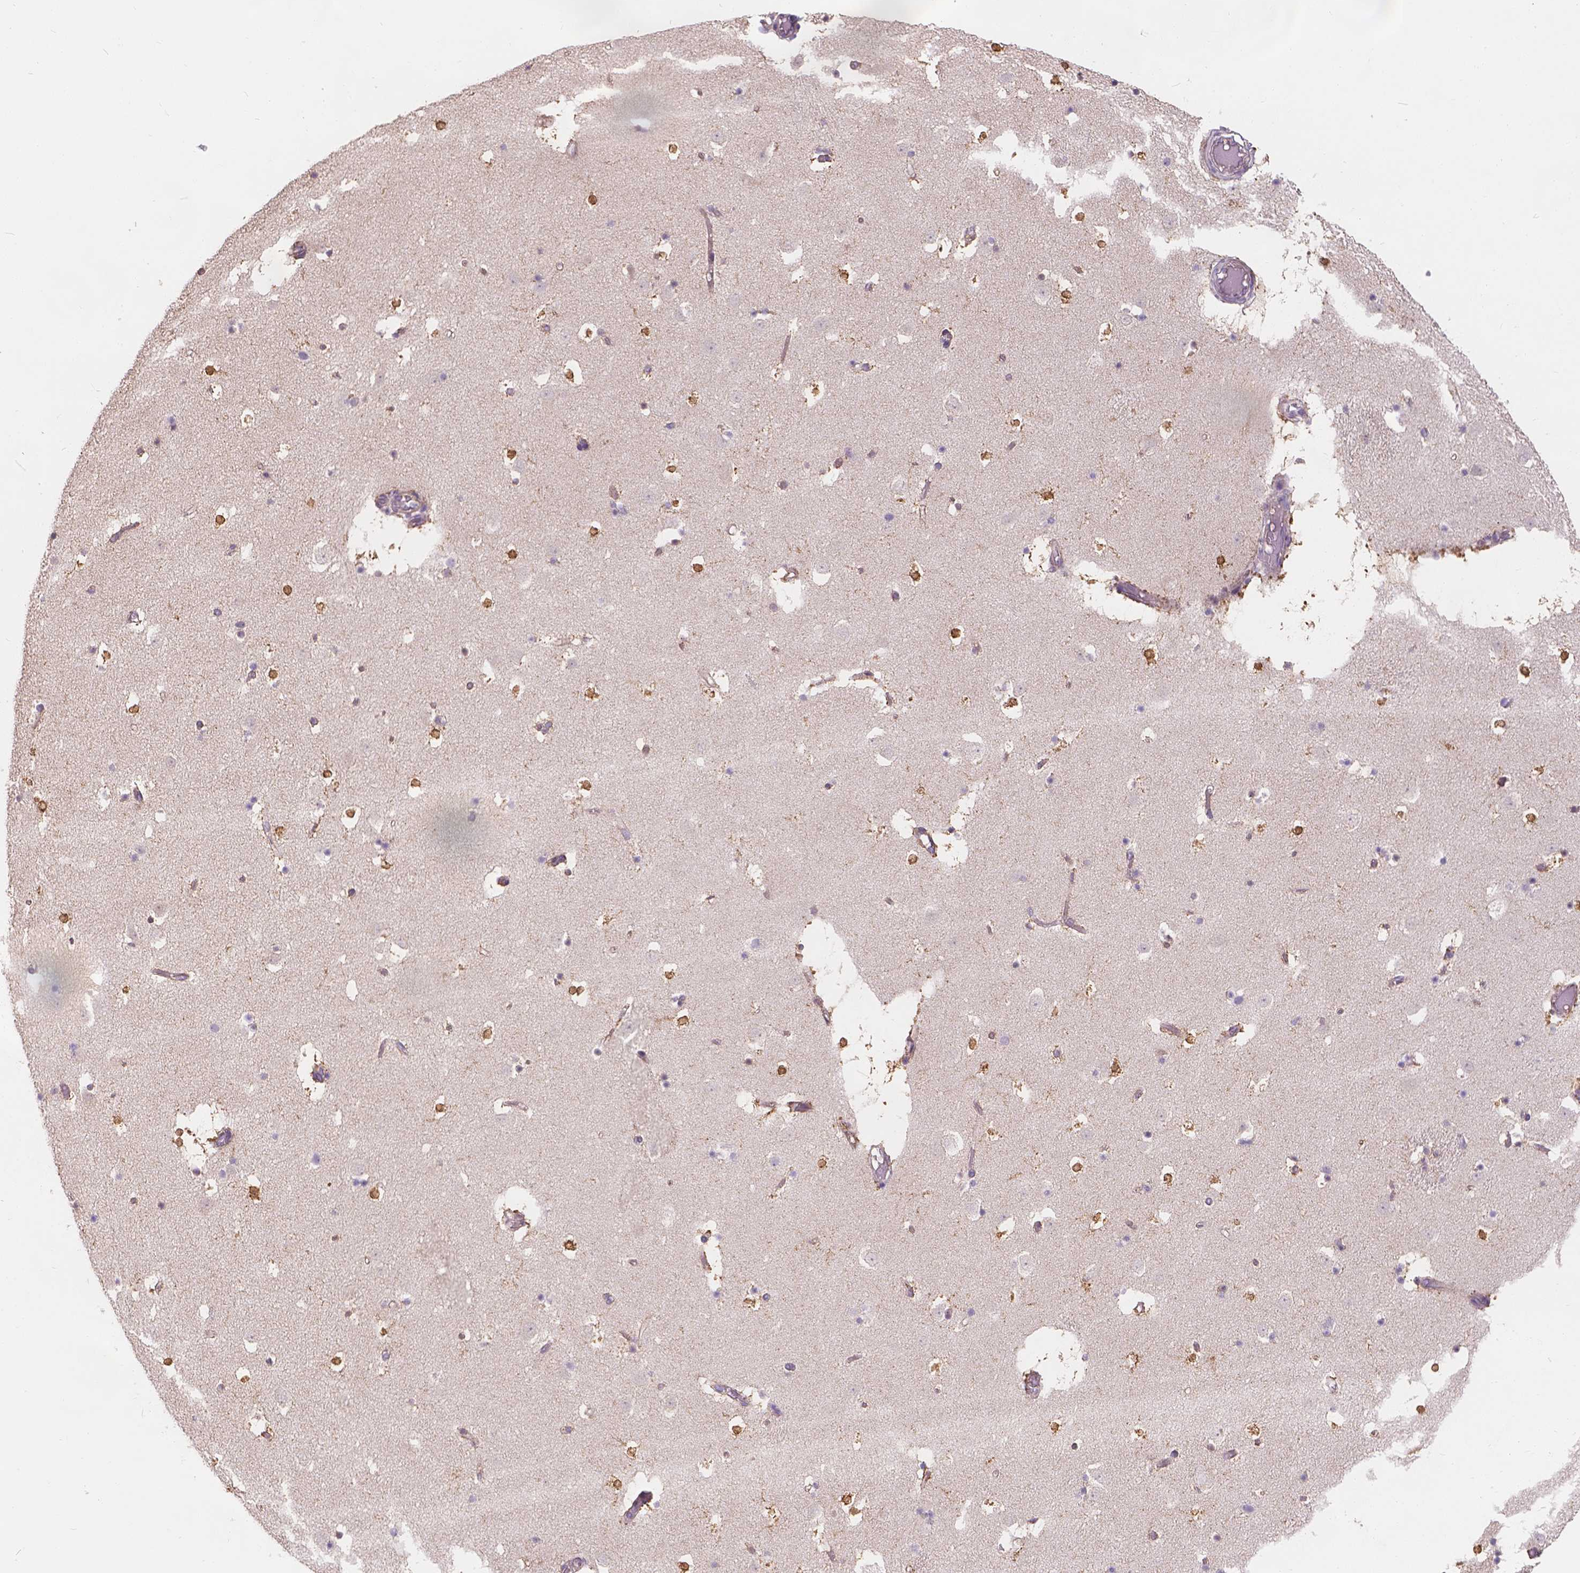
{"staining": {"intensity": "strong", "quantity": "25%-75%", "location": "cytoplasmic/membranous"}, "tissue": "caudate", "cell_type": "Glial cells", "image_type": "normal", "snomed": [{"axis": "morphology", "description": "Normal tissue, NOS"}, {"axis": "topography", "description": "Lateral ventricle wall"}], "caption": "An immunohistochemistry (IHC) photomicrograph of normal tissue is shown. Protein staining in brown highlights strong cytoplasmic/membranous positivity in caudate within glial cells.", "gene": "CDK10", "patient": {"sex": "female", "age": 42}}